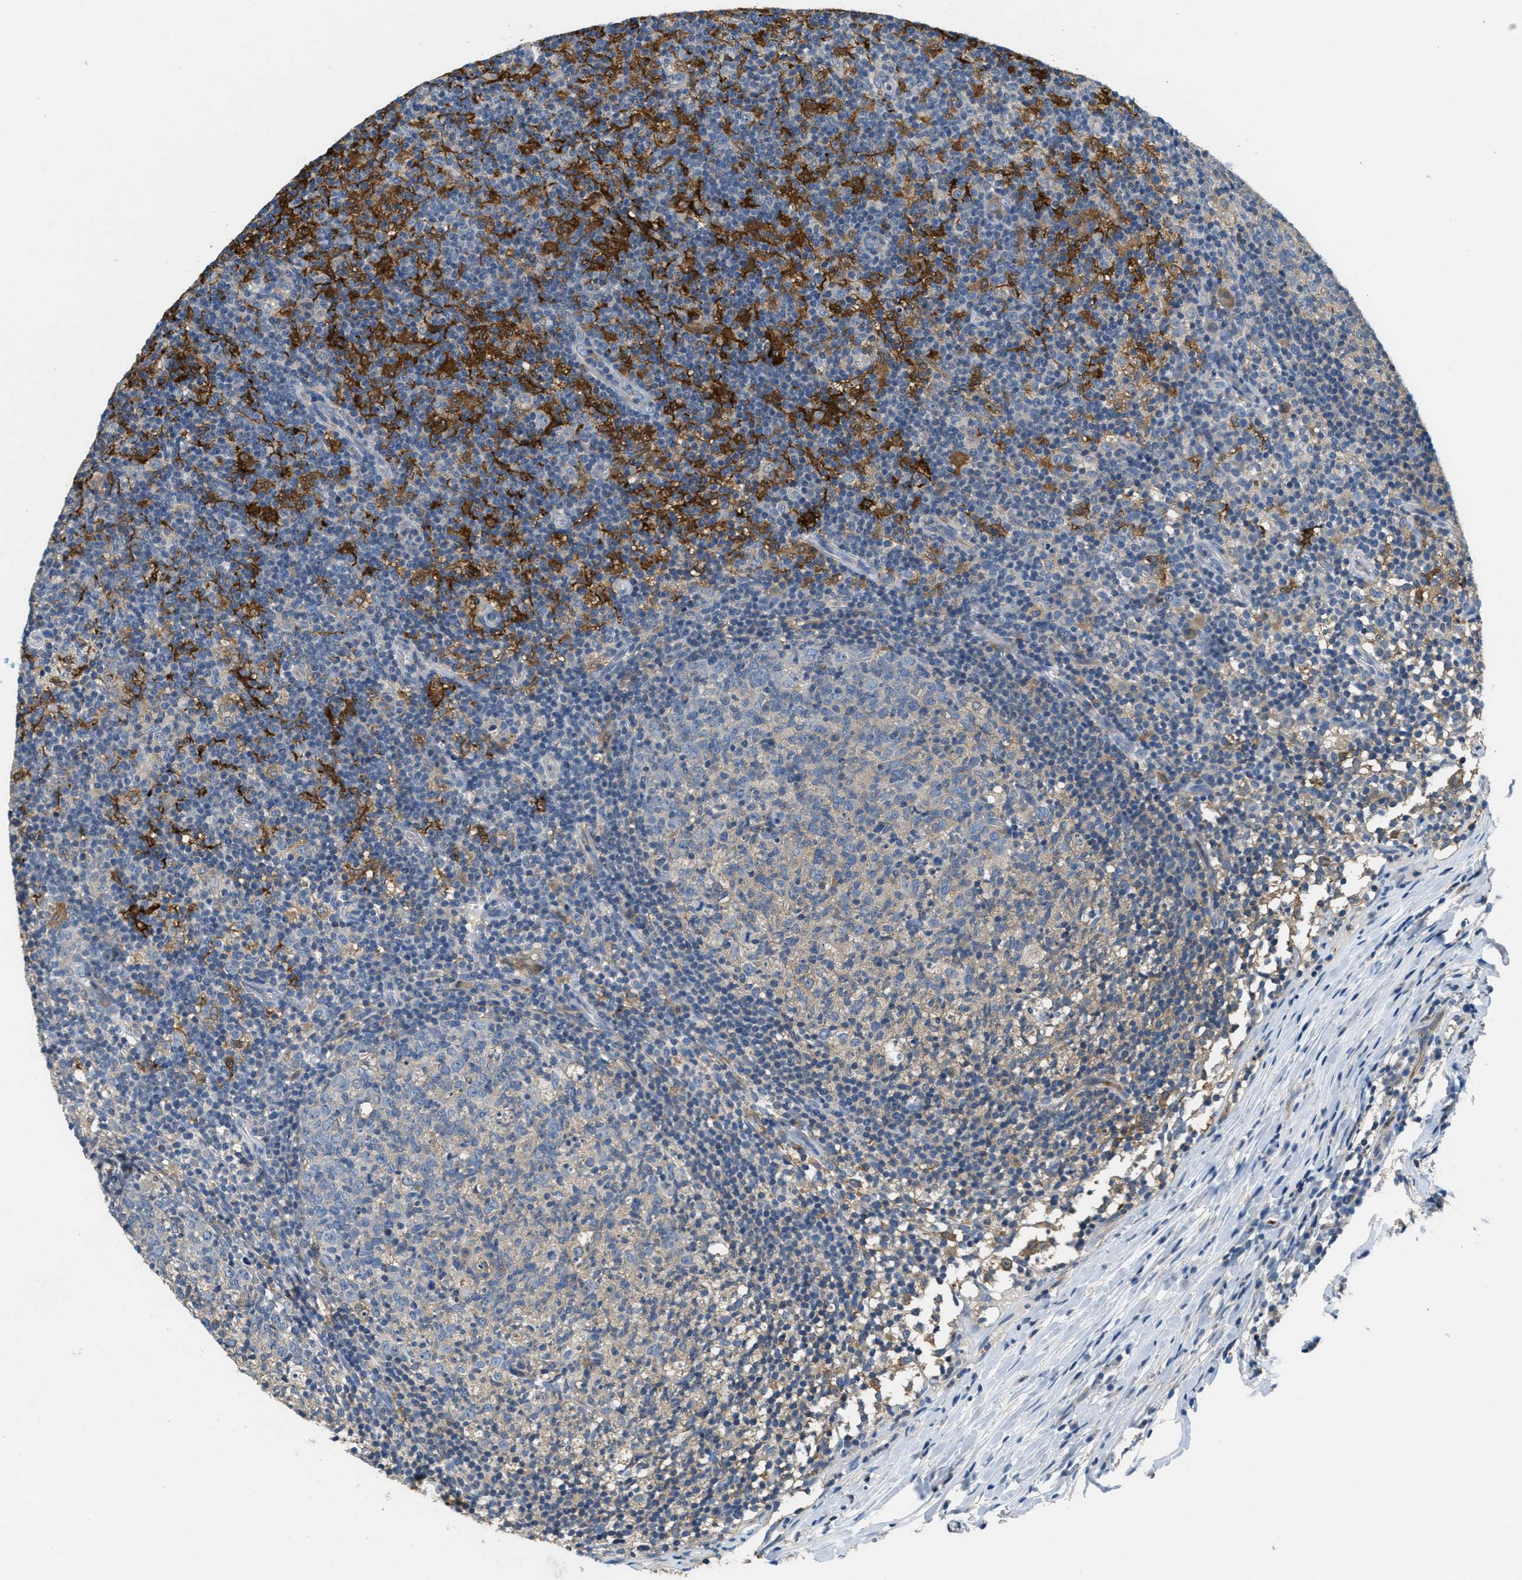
{"staining": {"intensity": "weak", "quantity": "<25%", "location": "cytoplasmic/membranous"}, "tissue": "lymph node", "cell_type": "Germinal center cells", "image_type": "normal", "snomed": [{"axis": "morphology", "description": "Normal tissue, NOS"}, {"axis": "morphology", "description": "Inflammation, NOS"}, {"axis": "topography", "description": "Lymph node"}], "caption": "Photomicrograph shows no significant protein positivity in germinal center cells of benign lymph node.", "gene": "DGKE", "patient": {"sex": "male", "age": 55}}